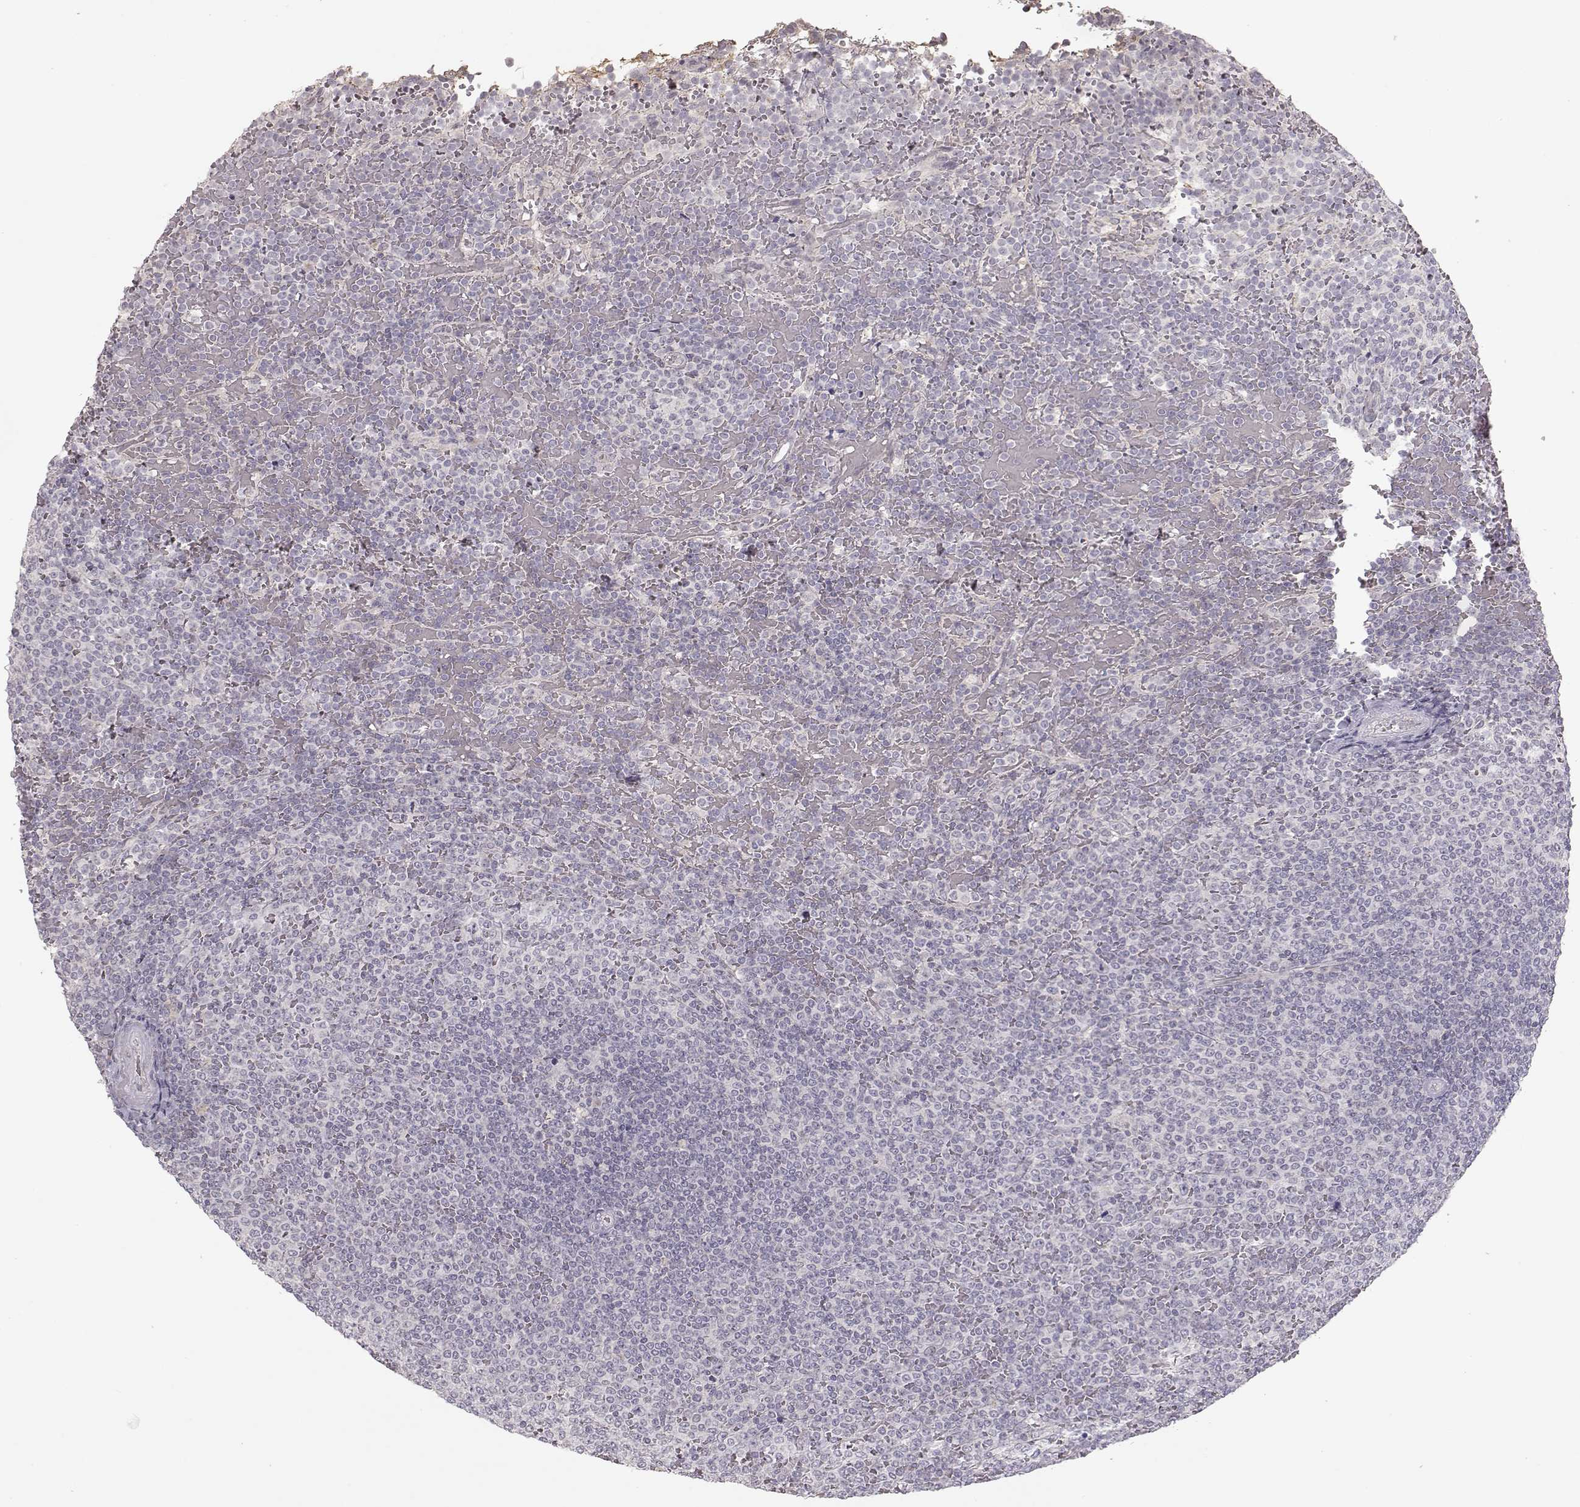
{"staining": {"intensity": "negative", "quantity": "none", "location": "none"}, "tissue": "lymphoma", "cell_type": "Tumor cells", "image_type": "cancer", "snomed": [{"axis": "morphology", "description": "Malignant lymphoma, non-Hodgkin's type, Low grade"}, {"axis": "topography", "description": "Spleen"}], "caption": "Protein analysis of lymphoma displays no significant expression in tumor cells. Brightfield microscopy of immunohistochemistry (IHC) stained with DAB (3,3'-diaminobenzidine) (brown) and hematoxylin (blue), captured at high magnification.", "gene": "PNMT", "patient": {"sex": "female", "age": 77}}